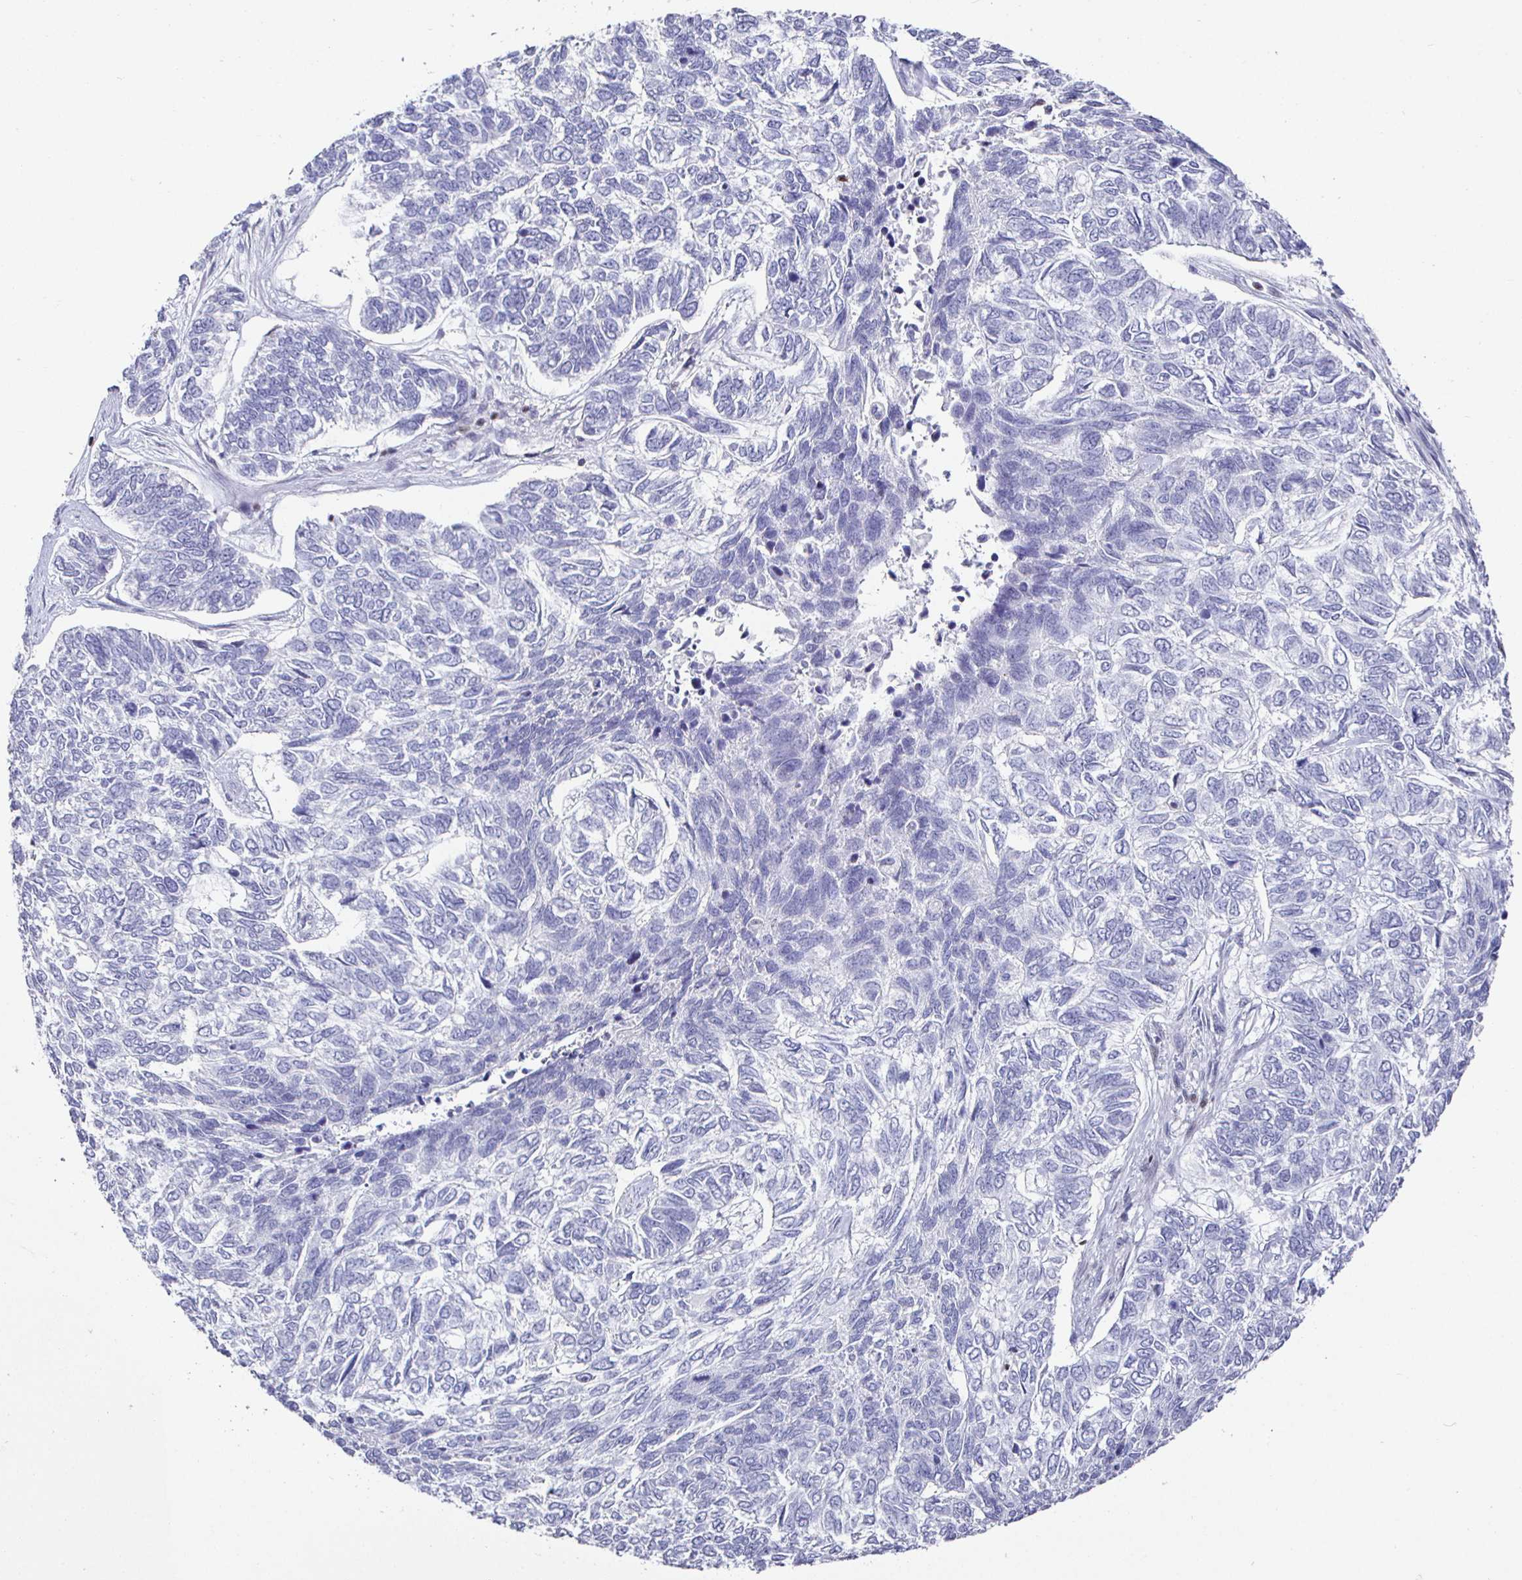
{"staining": {"intensity": "negative", "quantity": "none", "location": "none"}, "tissue": "skin cancer", "cell_type": "Tumor cells", "image_type": "cancer", "snomed": [{"axis": "morphology", "description": "Basal cell carcinoma"}, {"axis": "topography", "description": "Skin"}], "caption": "IHC image of basal cell carcinoma (skin) stained for a protein (brown), which demonstrates no staining in tumor cells. Nuclei are stained in blue.", "gene": "RUNX2", "patient": {"sex": "female", "age": 65}}